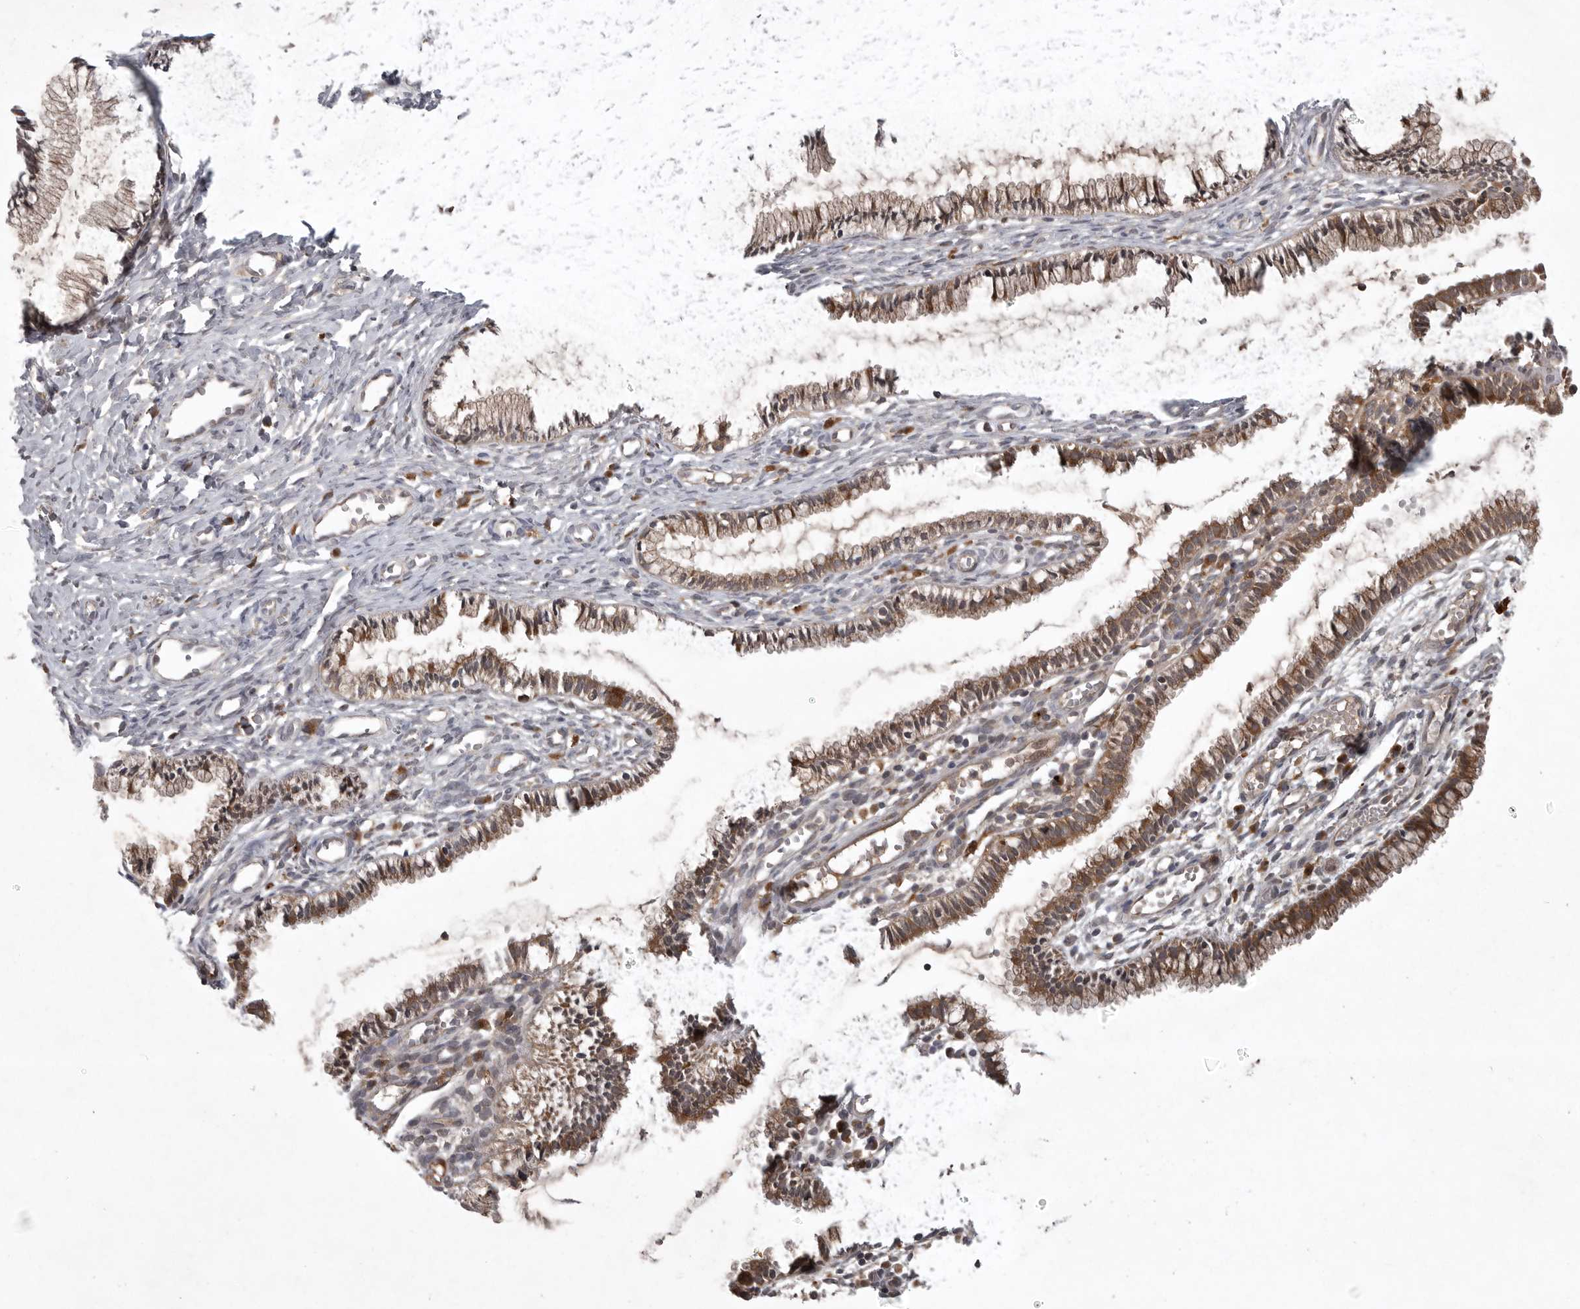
{"staining": {"intensity": "moderate", "quantity": ">75%", "location": "cytoplasmic/membranous"}, "tissue": "cervix", "cell_type": "Glandular cells", "image_type": "normal", "snomed": [{"axis": "morphology", "description": "Normal tissue, NOS"}, {"axis": "topography", "description": "Cervix"}], "caption": "Immunohistochemistry (IHC) of benign cervix demonstrates medium levels of moderate cytoplasmic/membranous expression in approximately >75% of glandular cells.", "gene": "GPR31", "patient": {"sex": "female", "age": 27}}